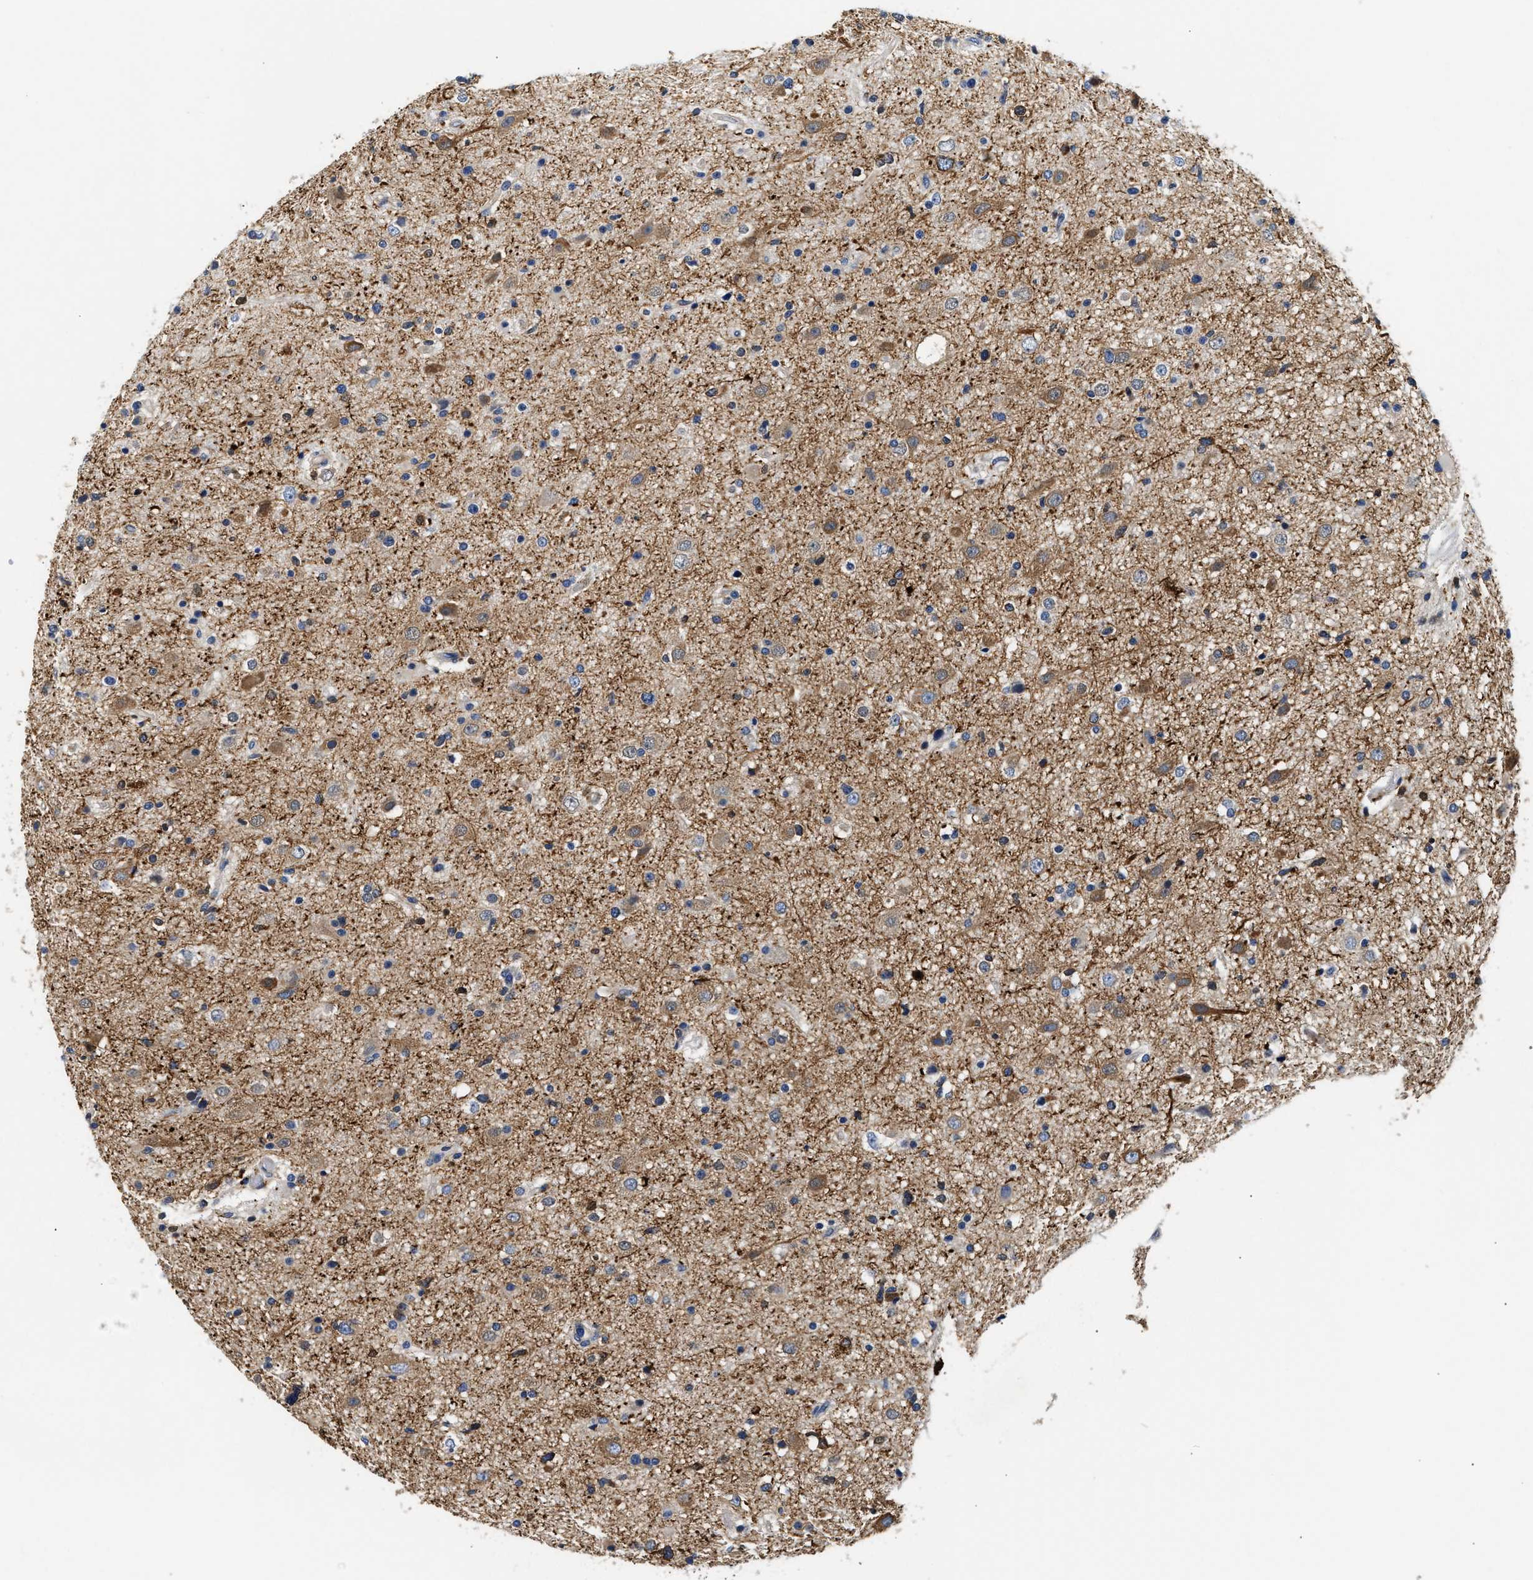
{"staining": {"intensity": "moderate", "quantity": "25%-75%", "location": "cytoplasmic/membranous"}, "tissue": "glioma", "cell_type": "Tumor cells", "image_type": "cancer", "snomed": [{"axis": "morphology", "description": "Glioma, malignant, High grade"}, {"axis": "topography", "description": "Brain"}], "caption": "Glioma stained with a protein marker exhibits moderate staining in tumor cells.", "gene": "ACADVL", "patient": {"sex": "male", "age": 33}}